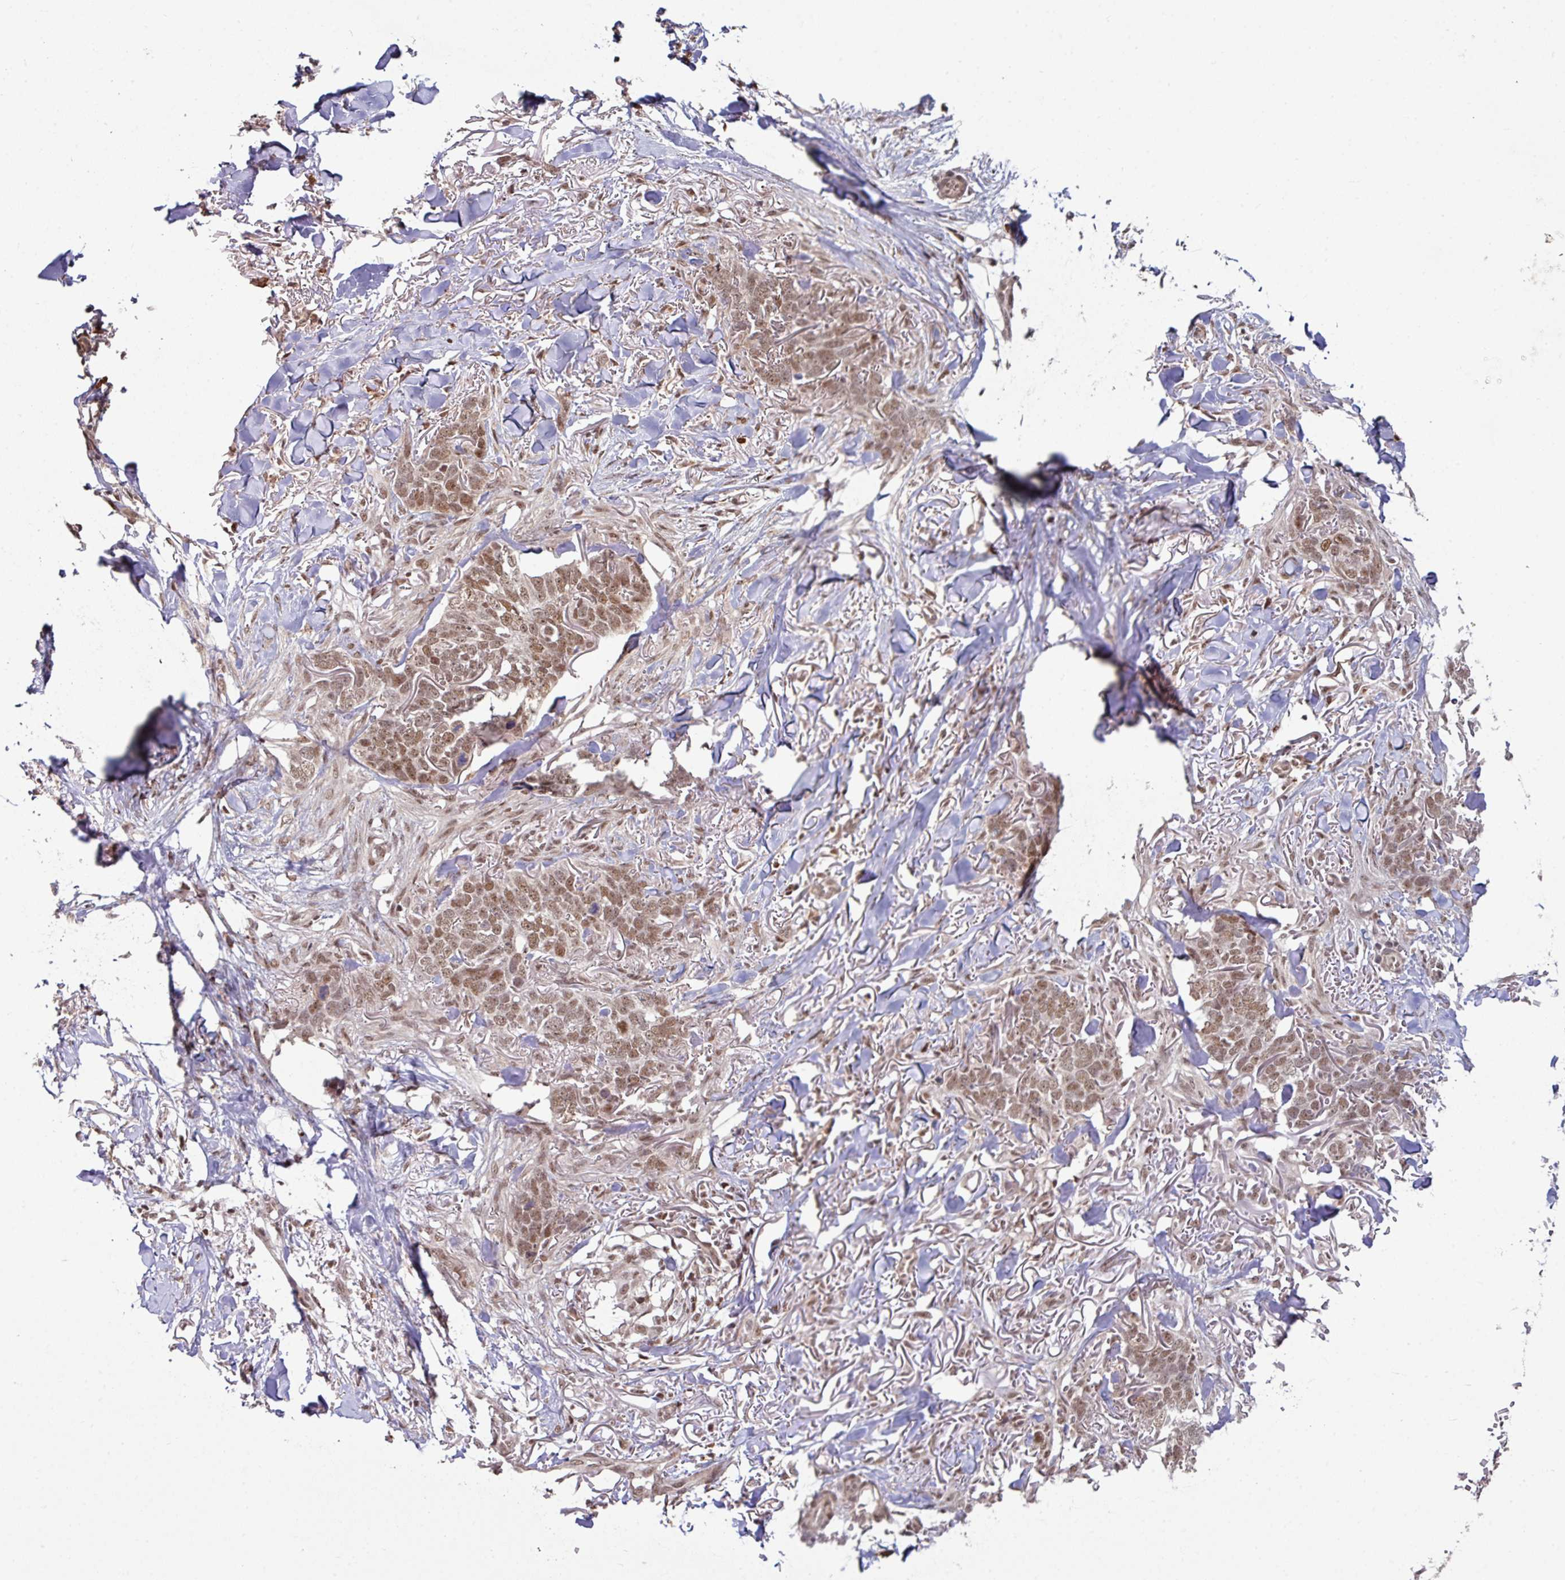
{"staining": {"intensity": "moderate", "quantity": ">75%", "location": "nuclear"}, "tissue": "skin cancer", "cell_type": "Tumor cells", "image_type": "cancer", "snomed": [{"axis": "morphology", "description": "Normal tissue, NOS"}, {"axis": "morphology", "description": "Basal cell carcinoma"}, {"axis": "topography", "description": "Skin"}], "caption": "Tumor cells exhibit medium levels of moderate nuclear positivity in about >75% of cells in human skin cancer (basal cell carcinoma).", "gene": "PHF23", "patient": {"sex": "male", "age": 77}}